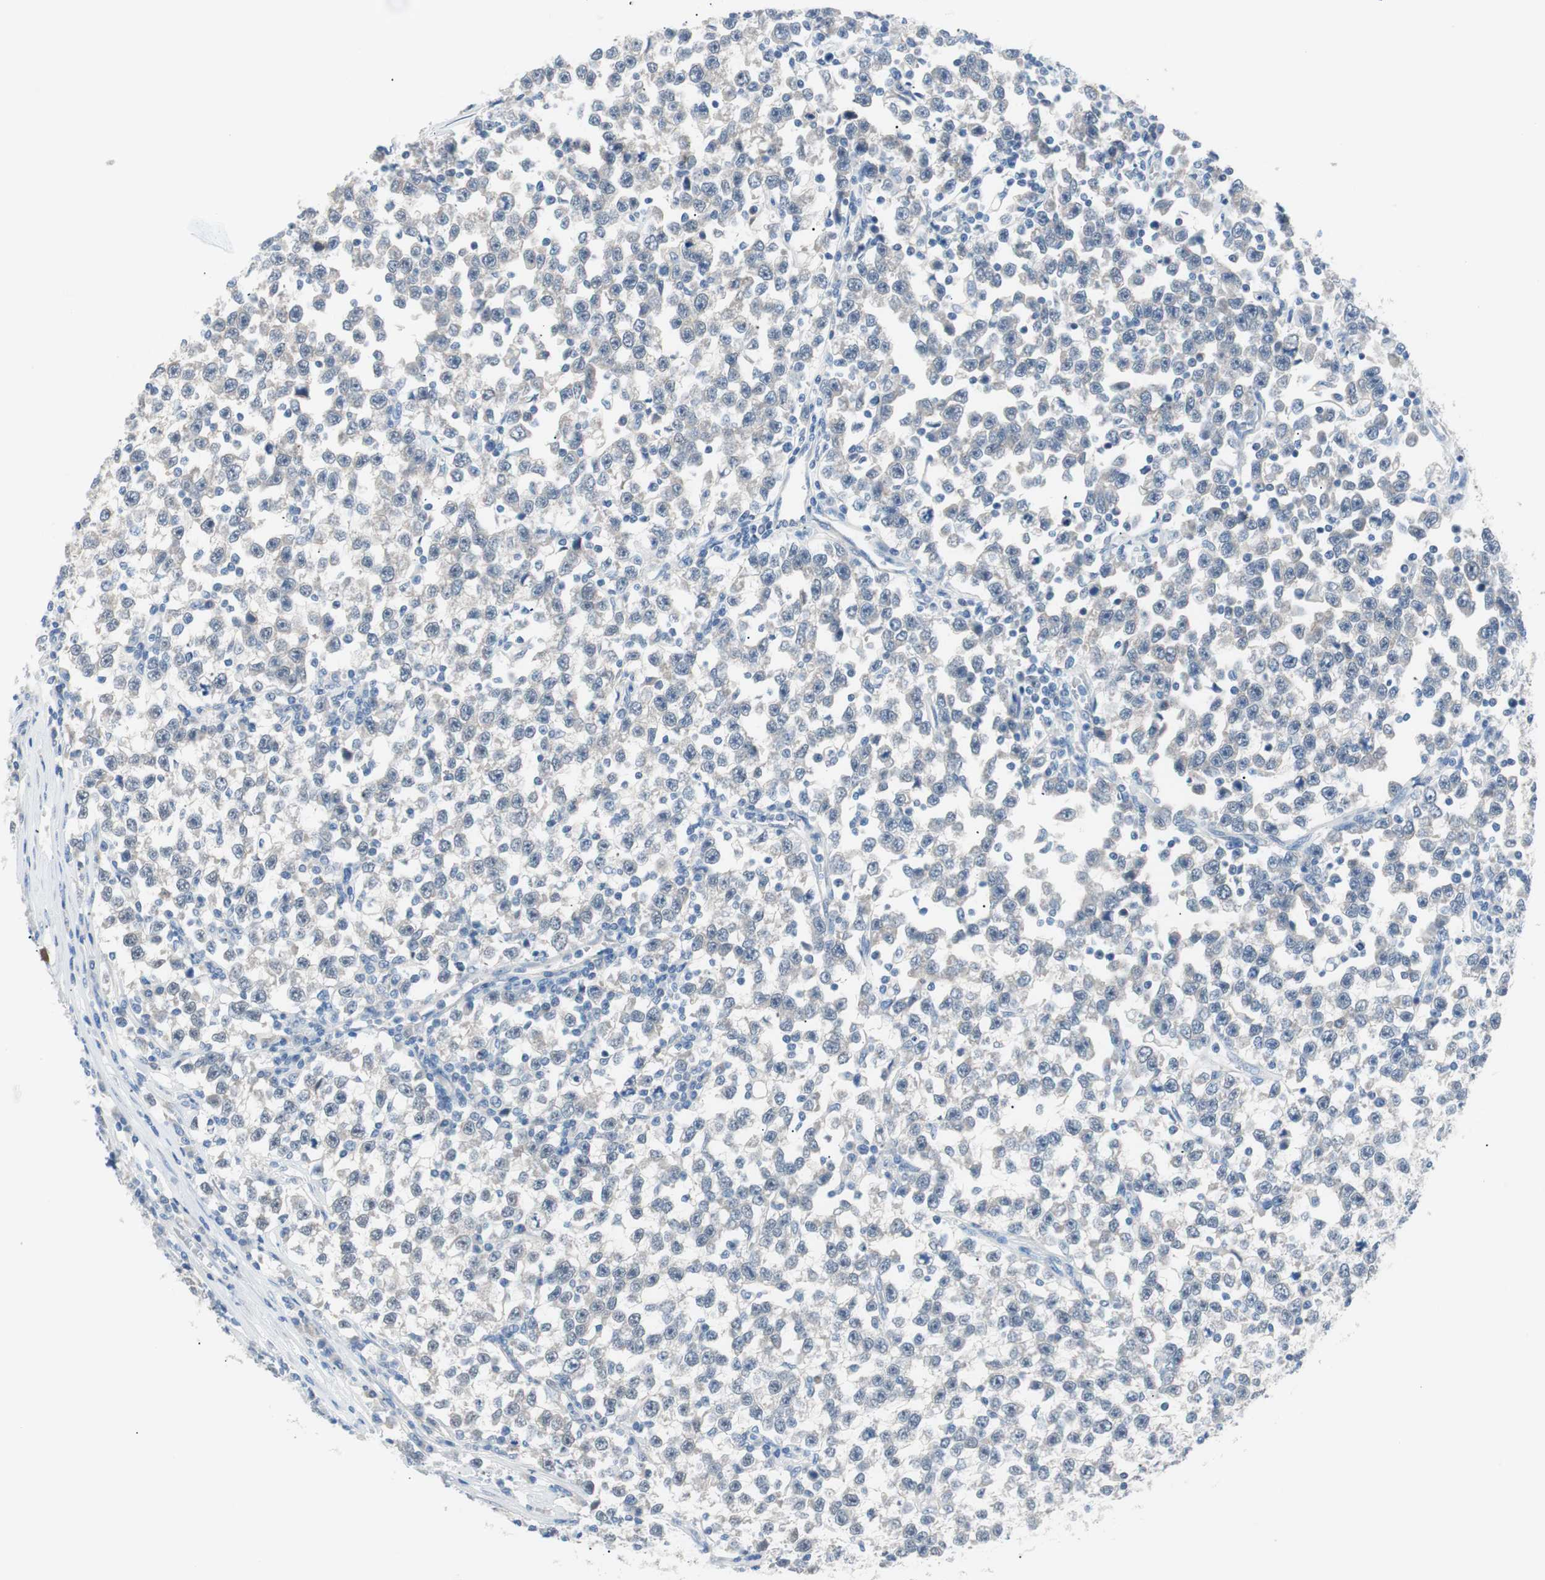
{"staining": {"intensity": "negative", "quantity": "none", "location": "none"}, "tissue": "testis cancer", "cell_type": "Tumor cells", "image_type": "cancer", "snomed": [{"axis": "morphology", "description": "Seminoma, NOS"}, {"axis": "topography", "description": "Testis"}], "caption": "This micrograph is of seminoma (testis) stained with immunohistochemistry to label a protein in brown with the nuclei are counter-stained blue. There is no expression in tumor cells.", "gene": "VIL1", "patient": {"sex": "male", "age": 43}}